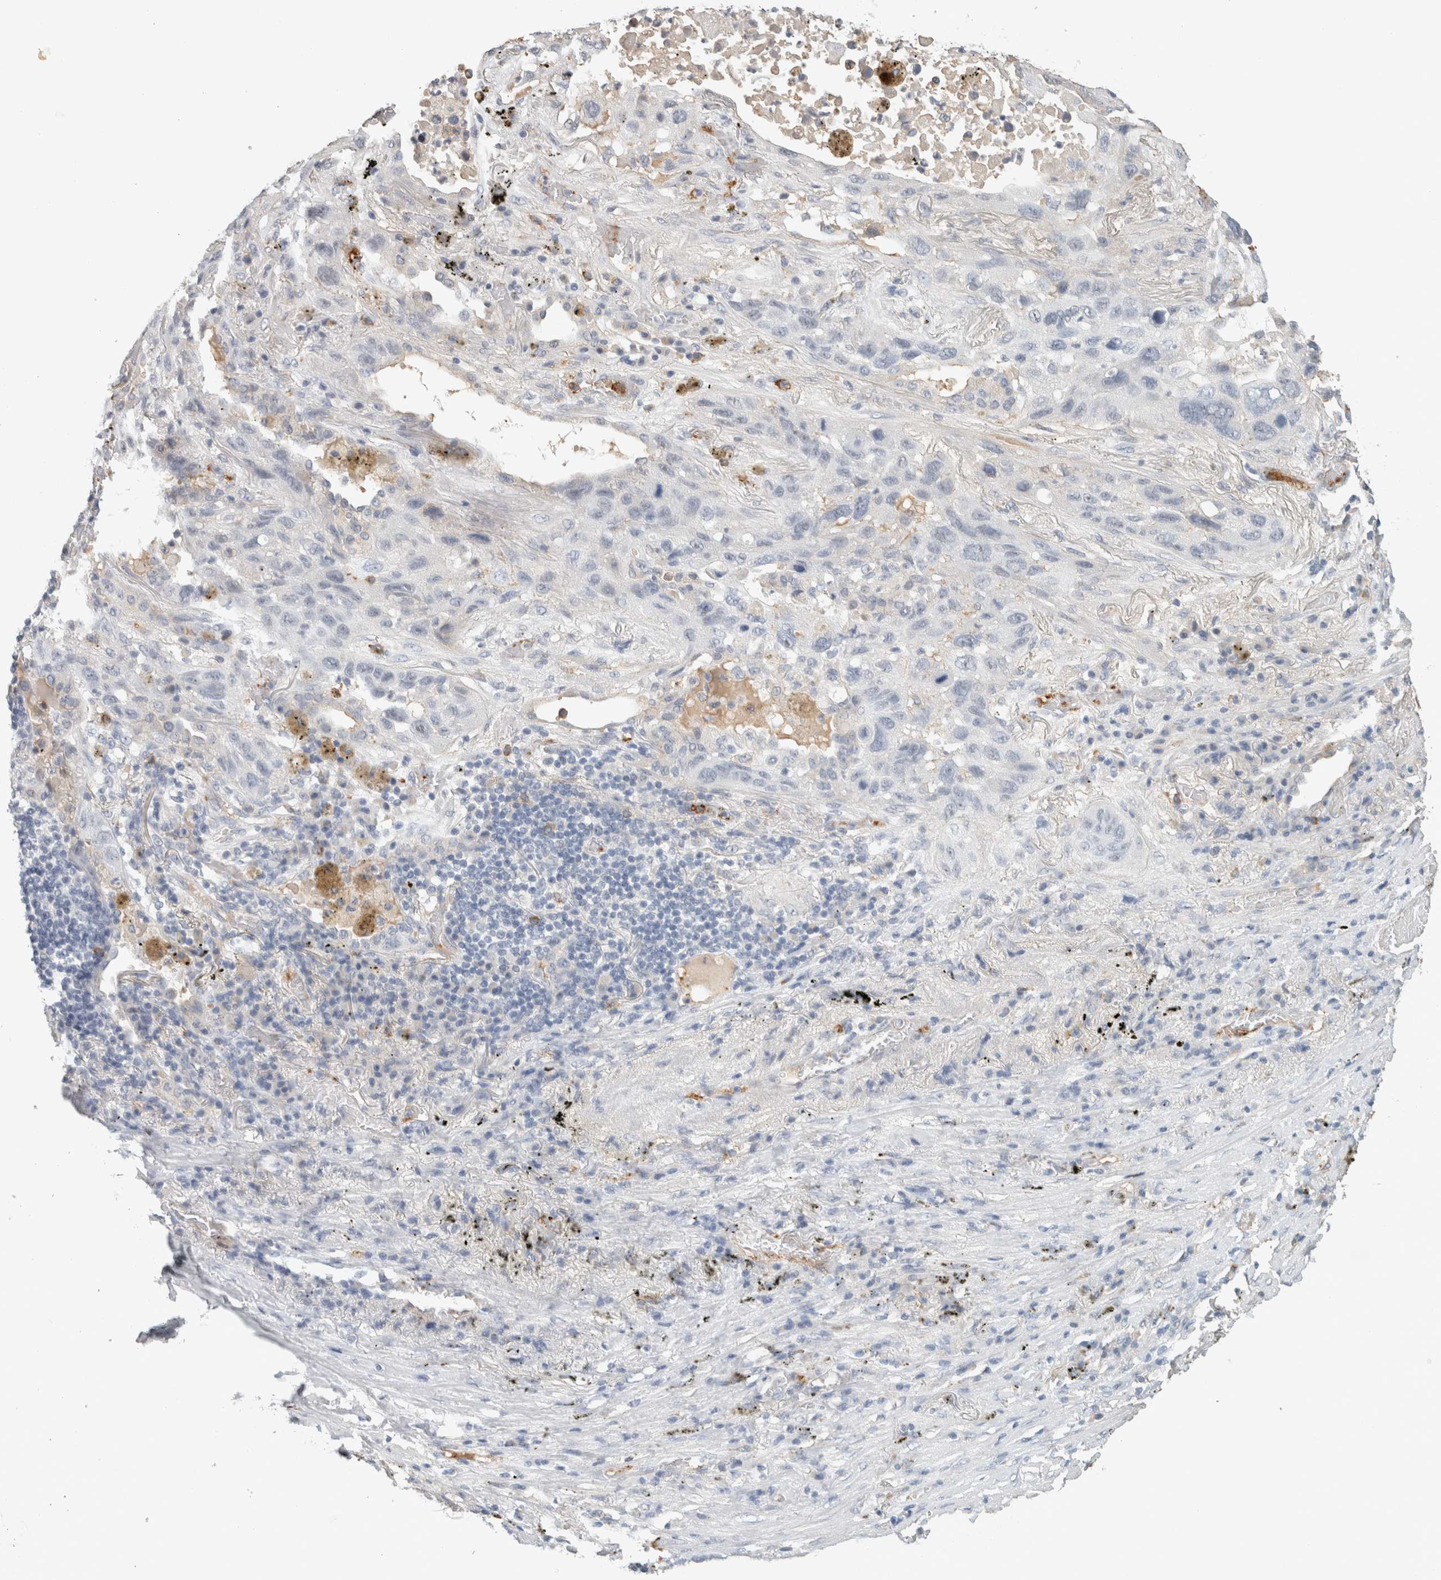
{"staining": {"intensity": "negative", "quantity": "none", "location": "none"}, "tissue": "lung cancer", "cell_type": "Tumor cells", "image_type": "cancer", "snomed": [{"axis": "morphology", "description": "Squamous cell carcinoma, NOS"}, {"axis": "topography", "description": "Lung"}], "caption": "Immunohistochemical staining of human lung cancer (squamous cell carcinoma) displays no significant staining in tumor cells.", "gene": "CD36", "patient": {"sex": "male", "age": 57}}